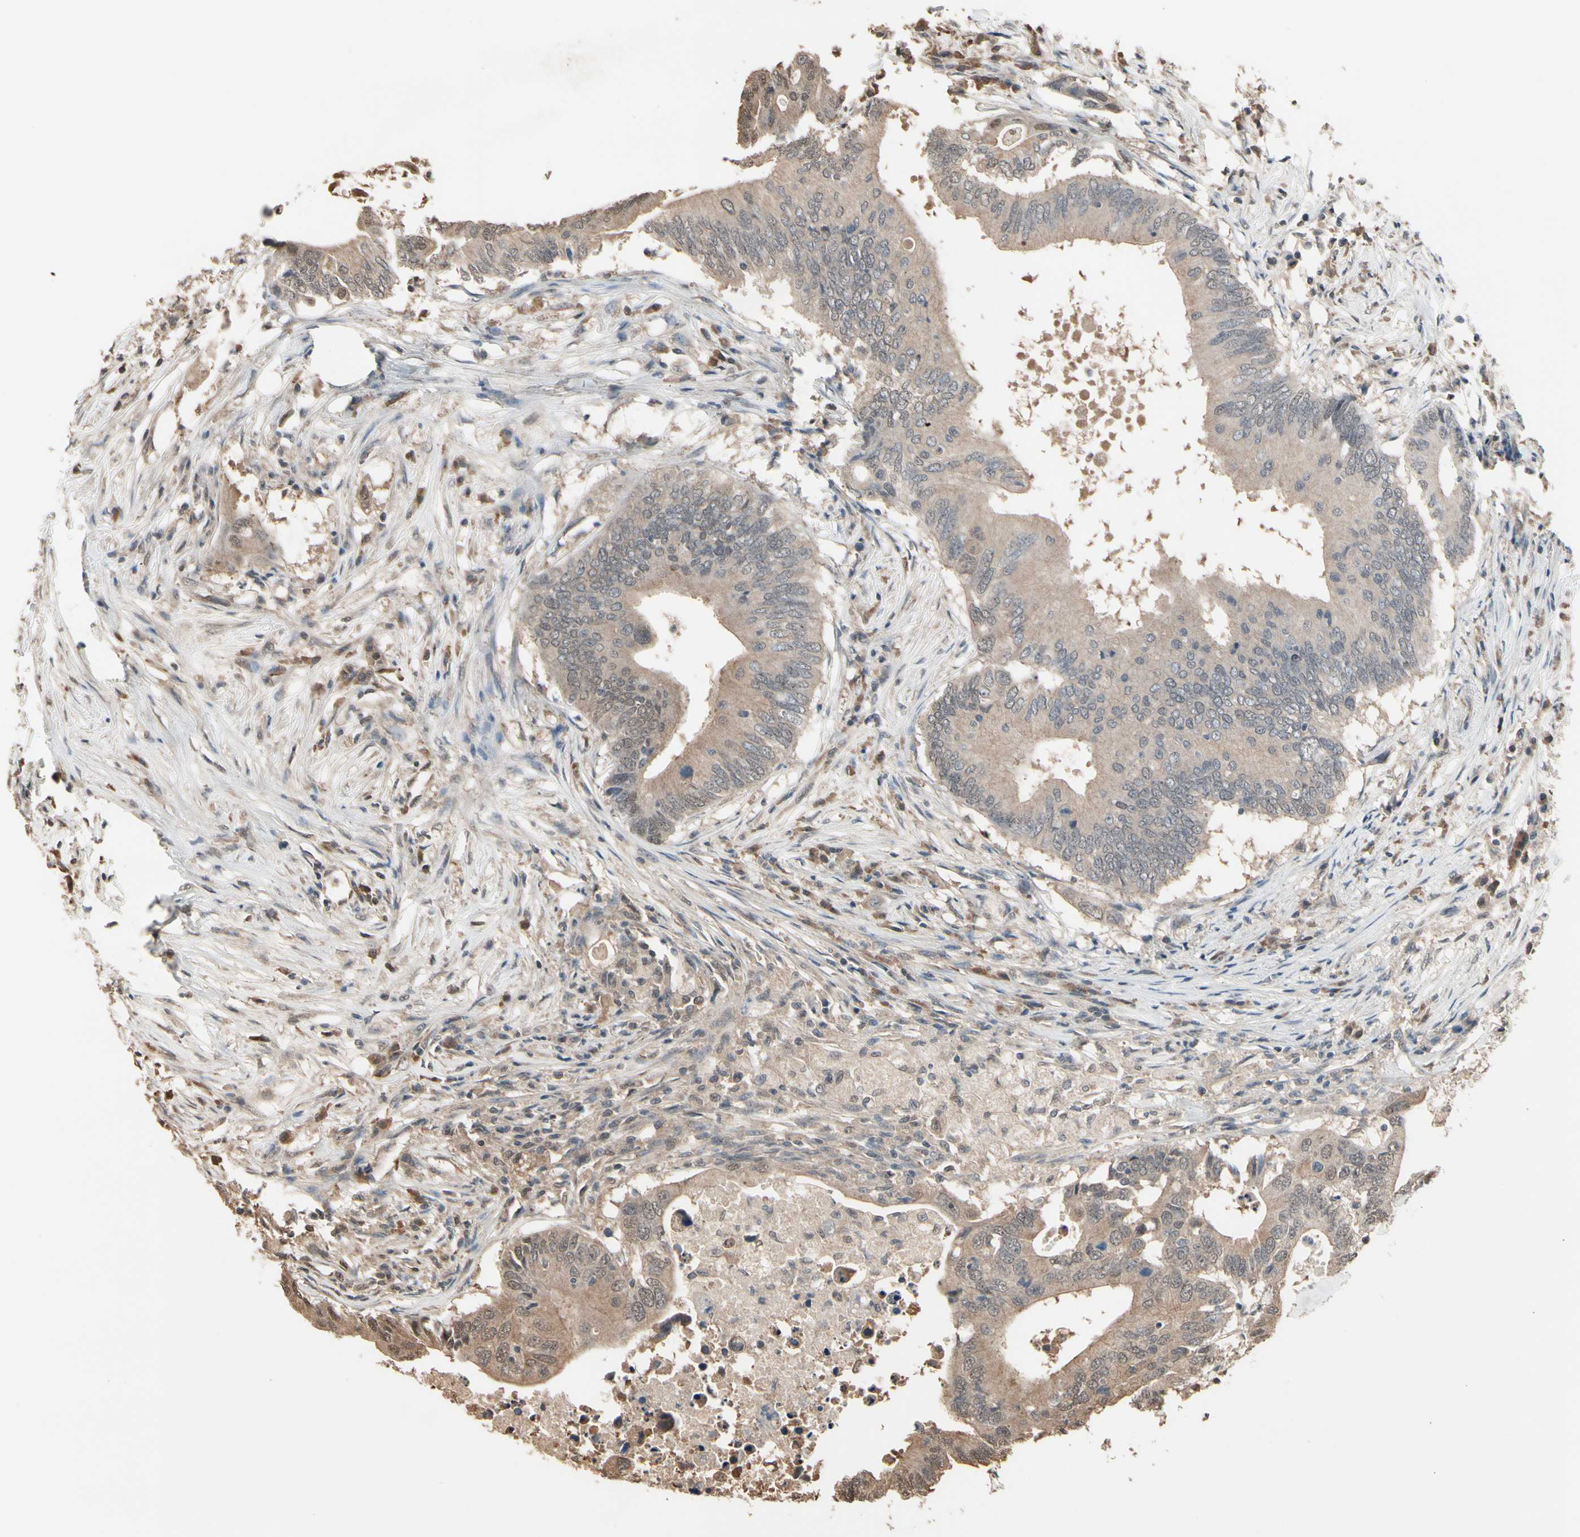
{"staining": {"intensity": "weak", "quantity": ">75%", "location": "cytoplasmic/membranous"}, "tissue": "colorectal cancer", "cell_type": "Tumor cells", "image_type": "cancer", "snomed": [{"axis": "morphology", "description": "Adenocarcinoma, NOS"}, {"axis": "topography", "description": "Colon"}], "caption": "Colorectal cancer stained with a brown dye demonstrates weak cytoplasmic/membranous positive positivity in approximately >75% of tumor cells.", "gene": "PNPLA7", "patient": {"sex": "male", "age": 71}}